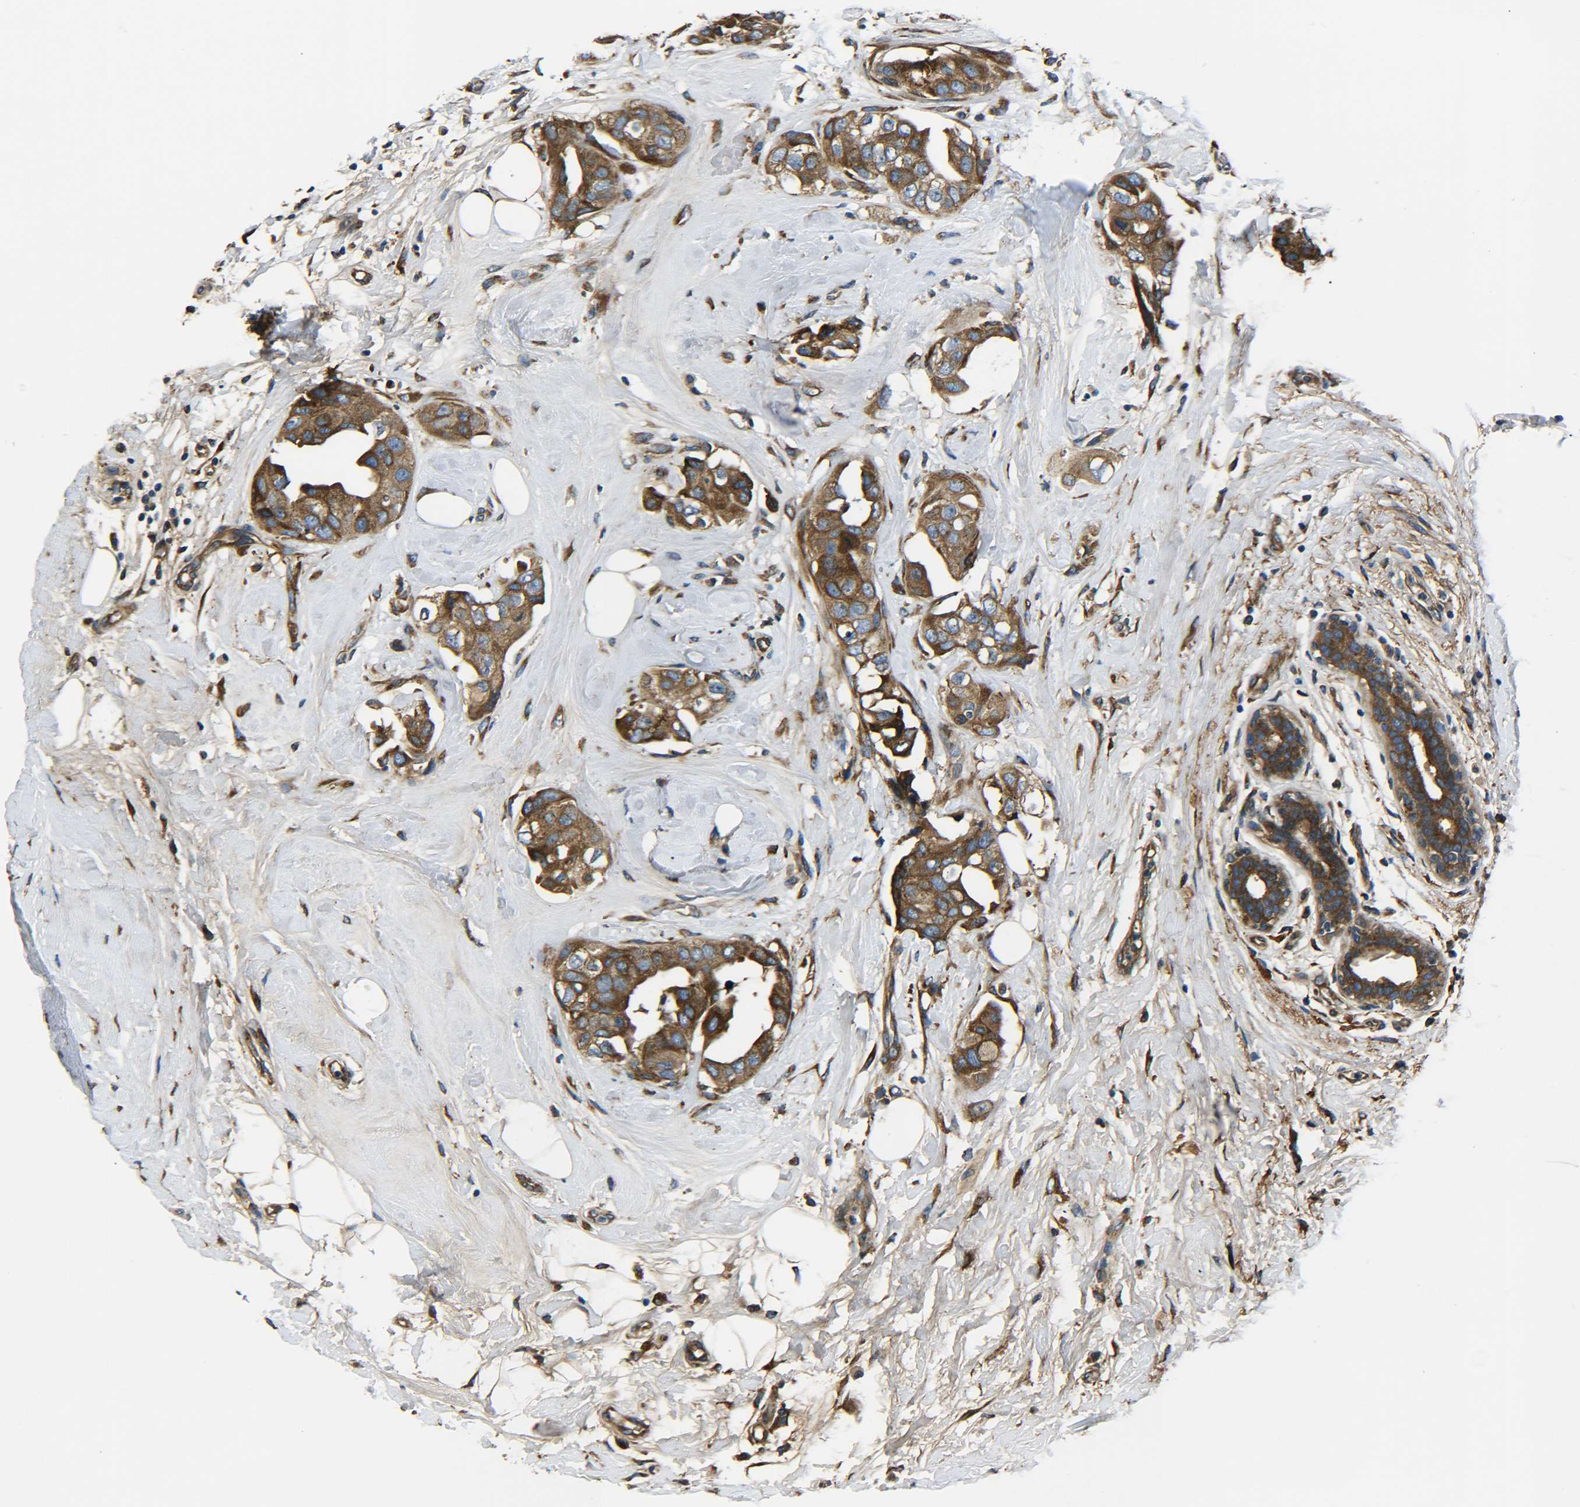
{"staining": {"intensity": "strong", "quantity": ">75%", "location": "cytoplasmic/membranous"}, "tissue": "breast cancer", "cell_type": "Tumor cells", "image_type": "cancer", "snomed": [{"axis": "morphology", "description": "Duct carcinoma"}, {"axis": "topography", "description": "Breast"}], "caption": "Infiltrating ductal carcinoma (breast) stained with DAB immunohistochemistry exhibits high levels of strong cytoplasmic/membranous staining in approximately >75% of tumor cells.", "gene": "PREB", "patient": {"sex": "female", "age": 40}}